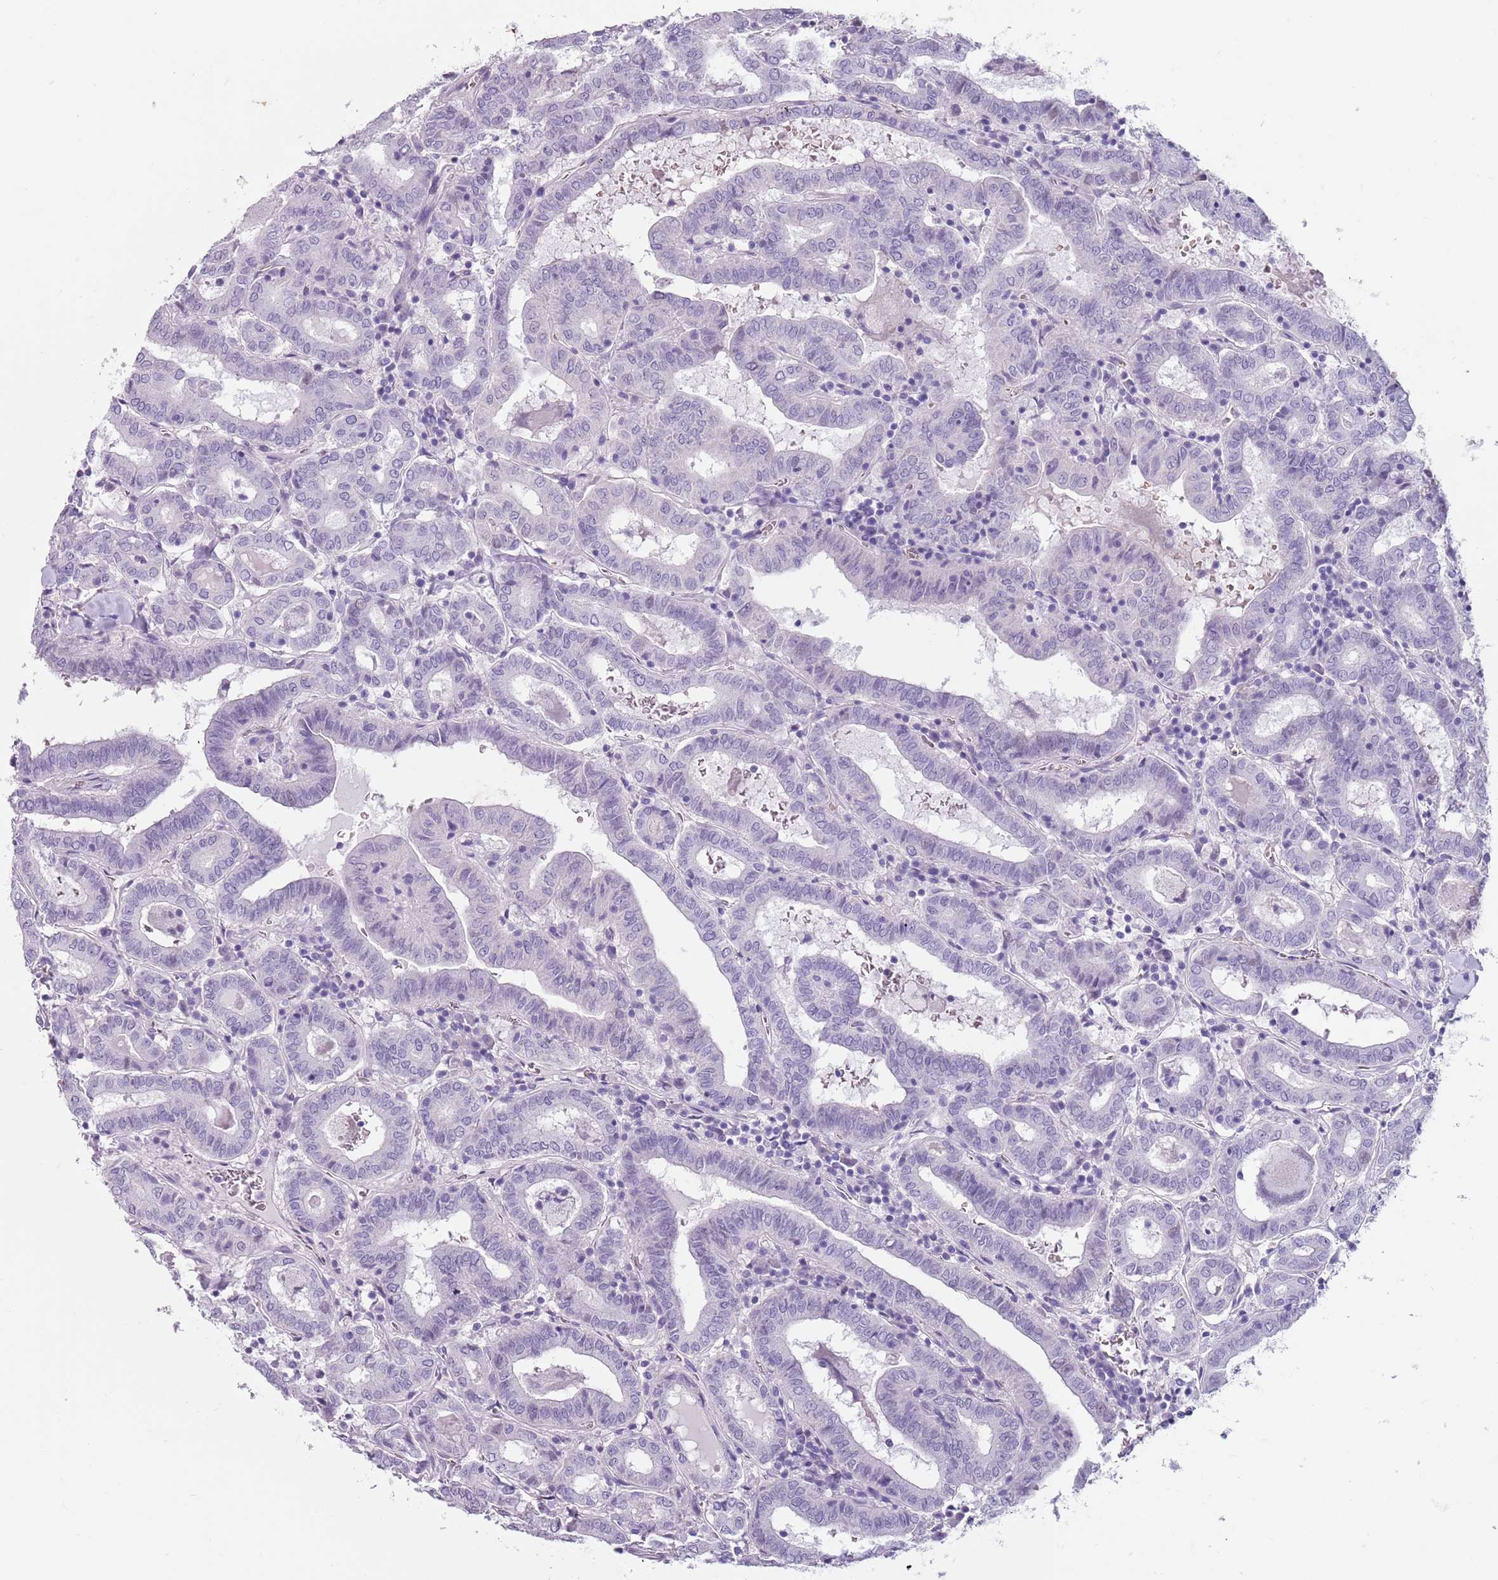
{"staining": {"intensity": "negative", "quantity": "none", "location": "none"}, "tissue": "thyroid cancer", "cell_type": "Tumor cells", "image_type": "cancer", "snomed": [{"axis": "morphology", "description": "Papillary adenocarcinoma, NOS"}, {"axis": "topography", "description": "Thyroid gland"}], "caption": "This is an immunohistochemistry (IHC) photomicrograph of thyroid cancer (papillary adenocarcinoma). There is no staining in tumor cells.", "gene": "SPESP1", "patient": {"sex": "female", "age": 72}}